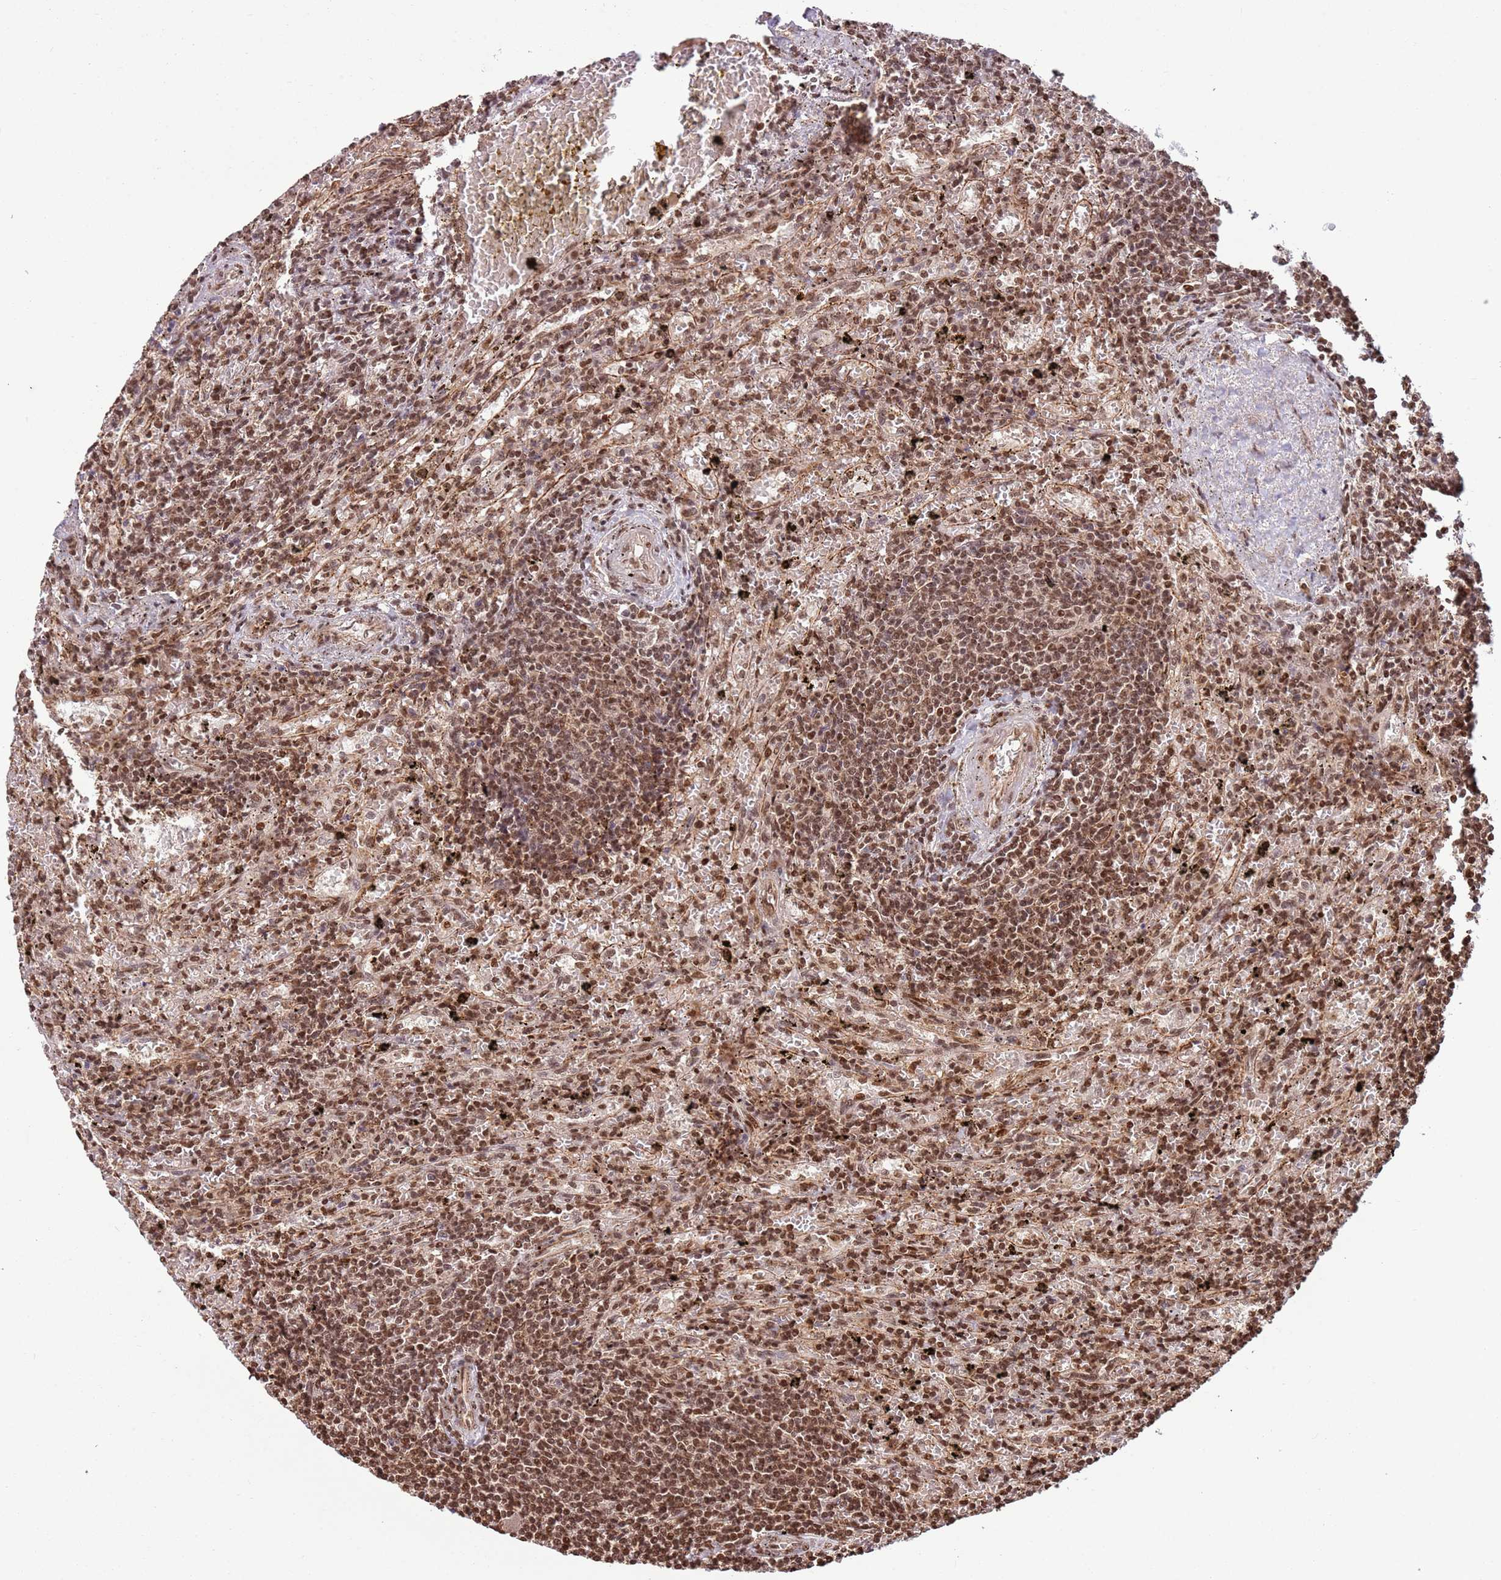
{"staining": {"intensity": "moderate", "quantity": ">75%", "location": "nuclear"}, "tissue": "lymphoma", "cell_type": "Tumor cells", "image_type": "cancer", "snomed": [{"axis": "morphology", "description": "Malignant lymphoma, non-Hodgkin's type, Low grade"}, {"axis": "topography", "description": "Spleen"}], "caption": "This is a histology image of IHC staining of lymphoma, which shows moderate positivity in the nuclear of tumor cells.", "gene": "ZBTB12", "patient": {"sex": "male", "age": 76}}